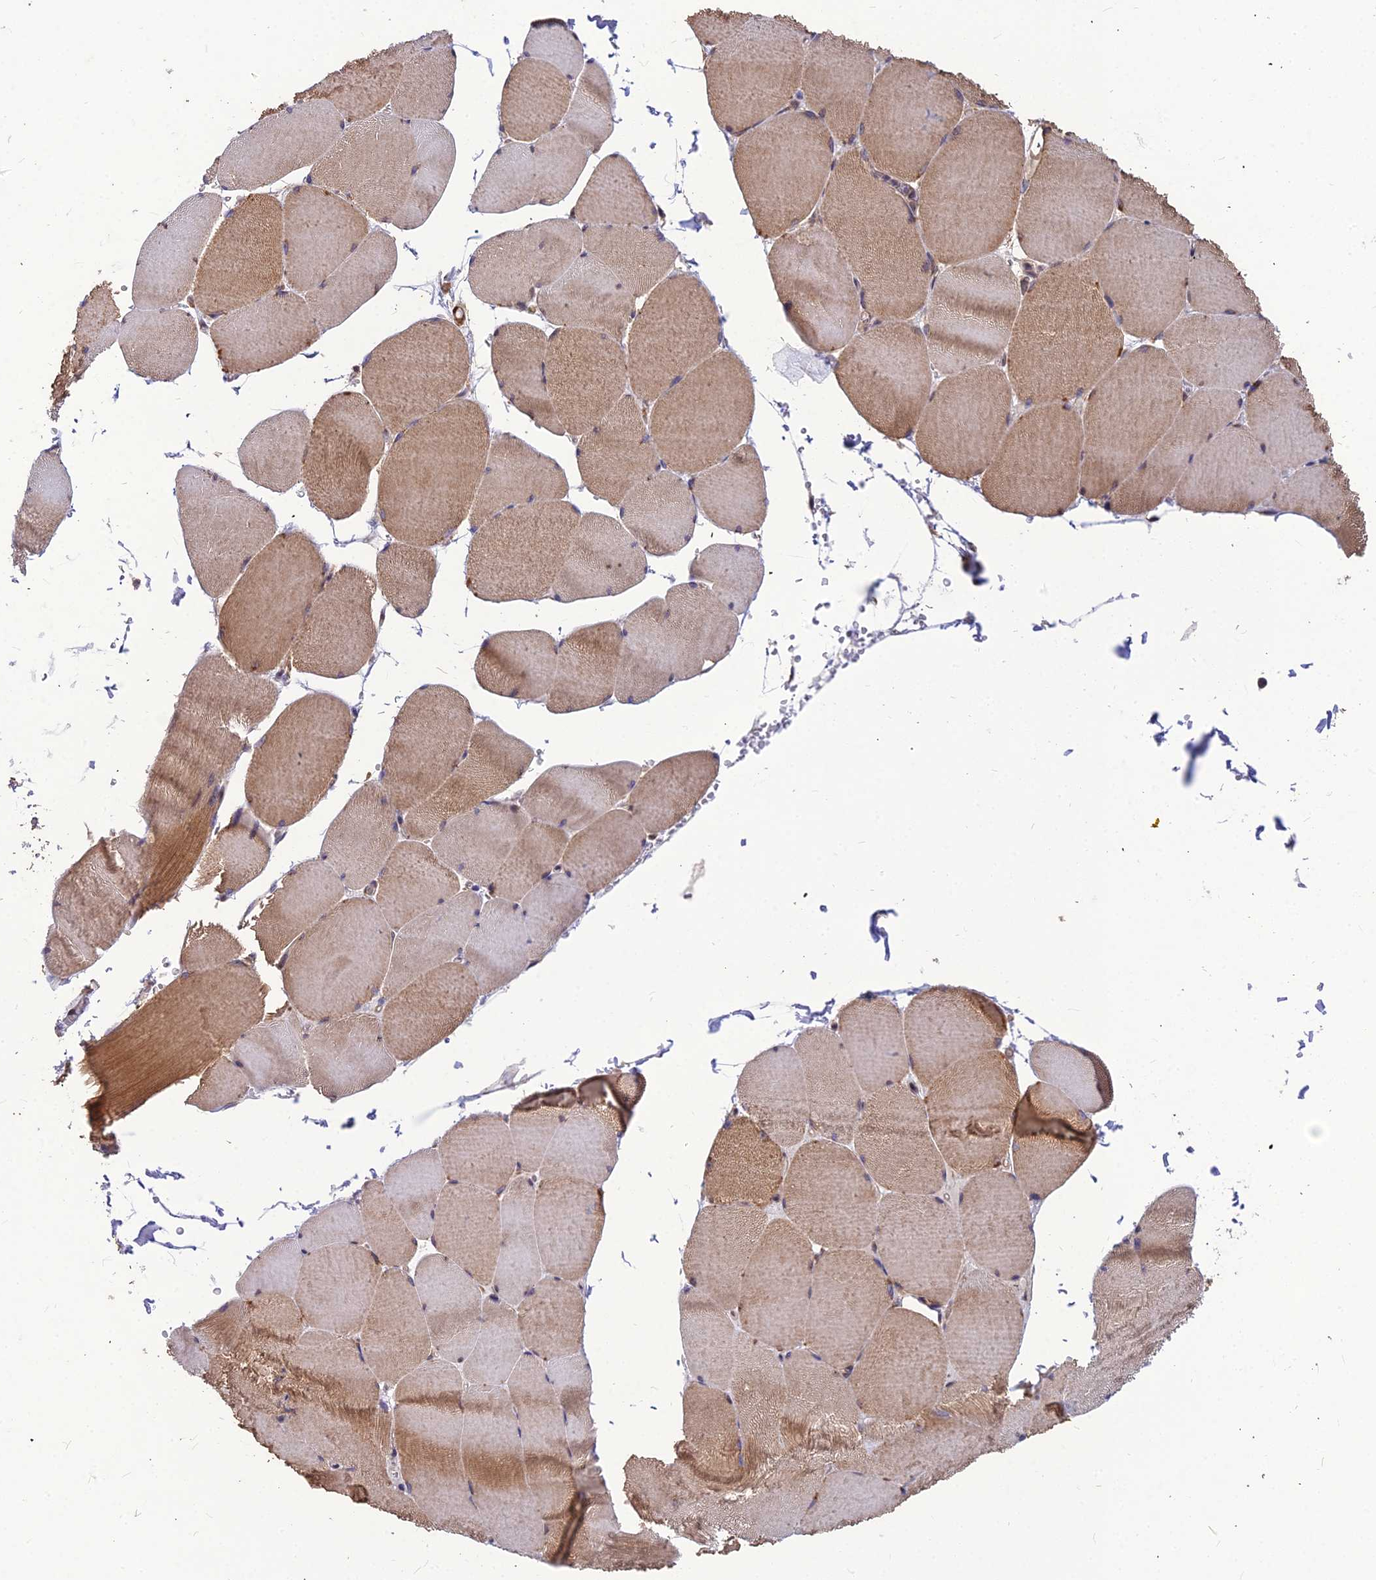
{"staining": {"intensity": "moderate", "quantity": ">75%", "location": "cytoplasmic/membranous"}, "tissue": "skeletal muscle", "cell_type": "Myocytes", "image_type": "normal", "snomed": [{"axis": "morphology", "description": "Normal tissue, NOS"}, {"axis": "topography", "description": "Skeletal muscle"}, {"axis": "topography", "description": "Head-Neck"}], "caption": "Human skeletal muscle stained for a protein (brown) exhibits moderate cytoplasmic/membranous positive expression in about >75% of myocytes.", "gene": "LEKR1", "patient": {"sex": "male", "age": 66}}